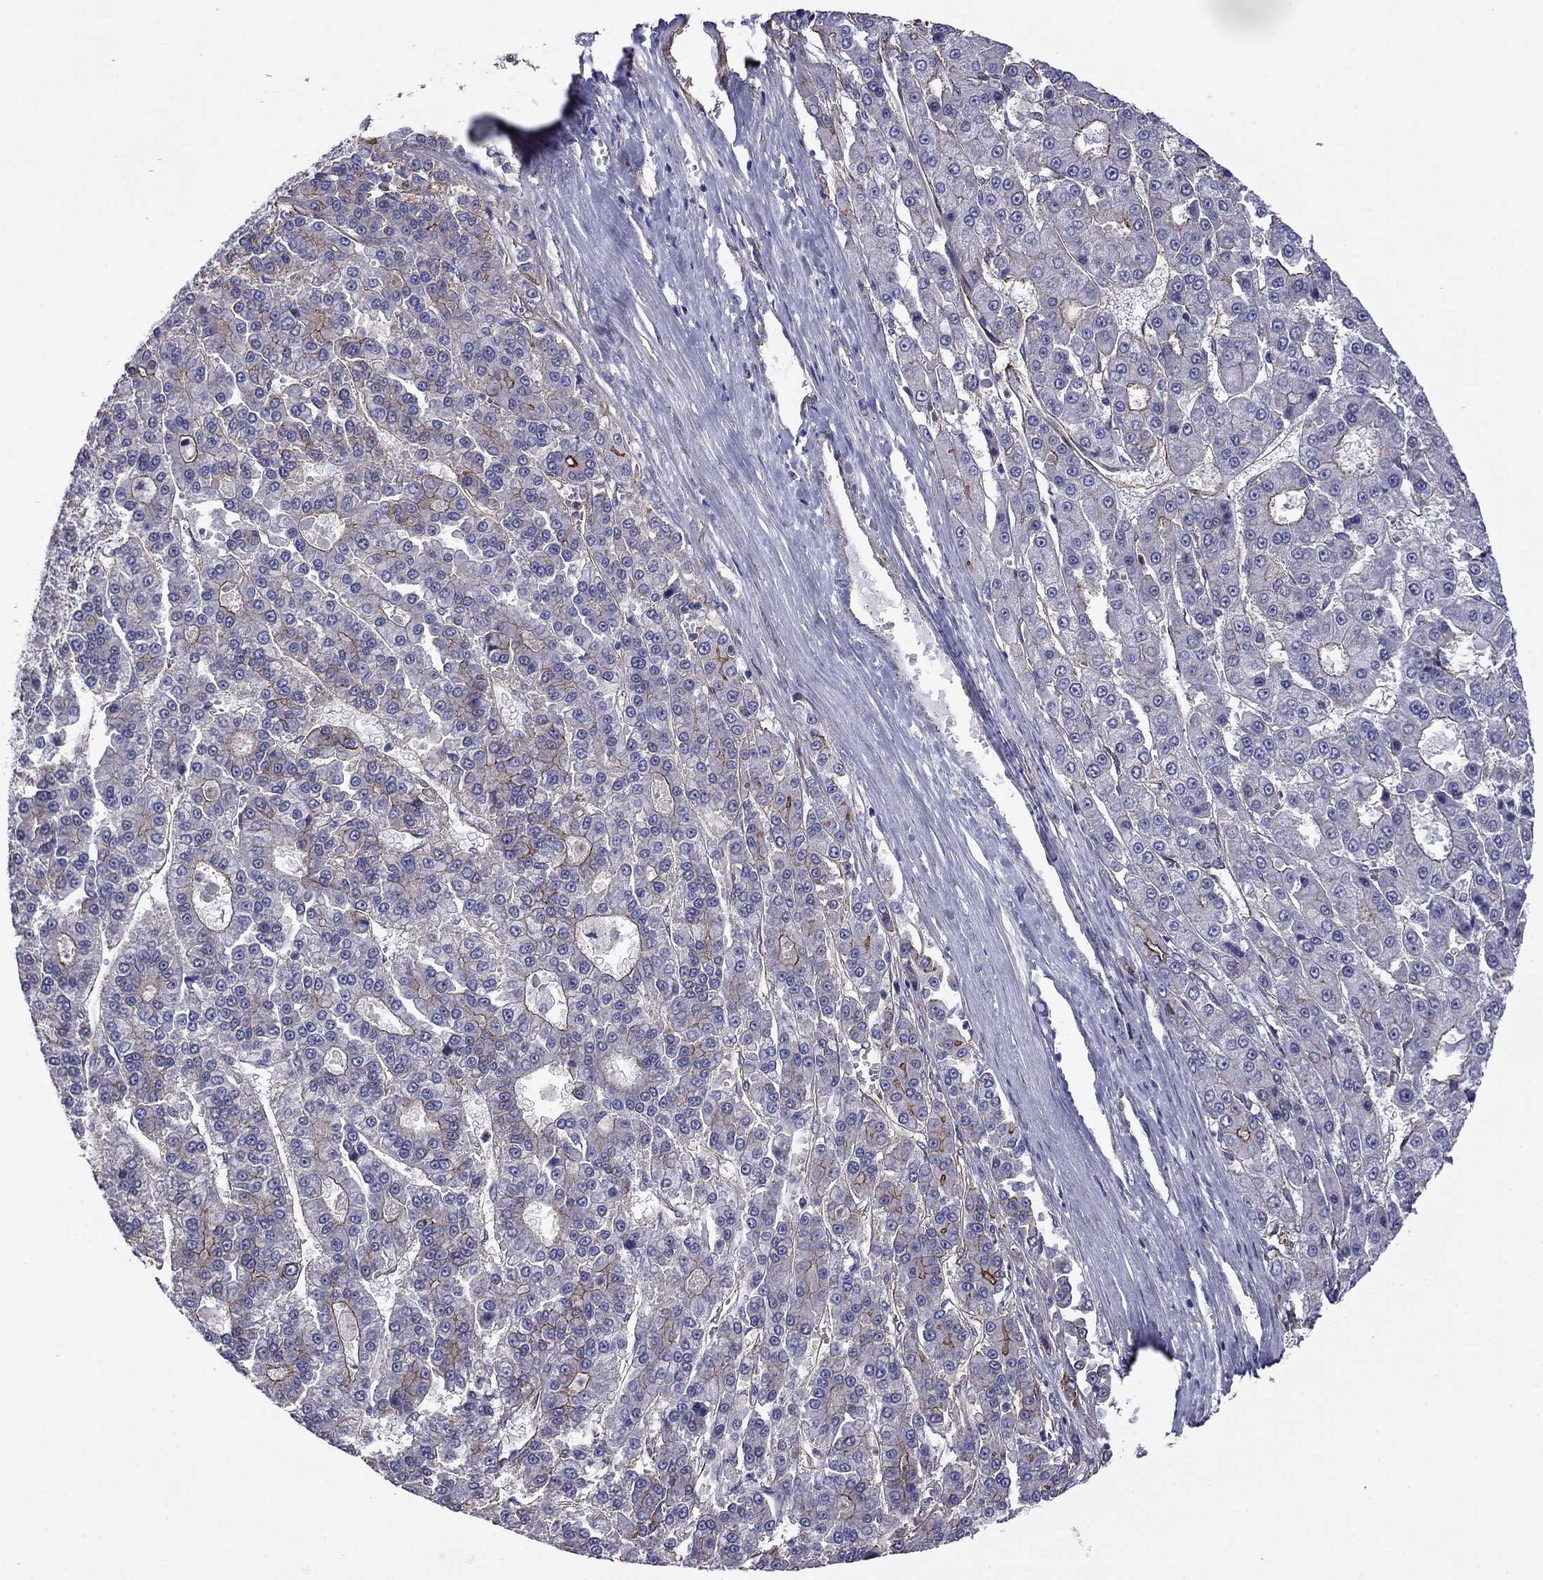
{"staining": {"intensity": "moderate", "quantity": "25%-75%", "location": "cytoplasmic/membranous"}, "tissue": "liver cancer", "cell_type": "Tumor cells", "image_type": "cancer", "snomed": [{"axis": "morphology", "description": "Carcinoma, Hepatocellular, NOS"}, {"axis": "topography", "description": "Liver"}], "caption": "Protein expression analysis of liver hepatocellular carcinoma exhibits moderate cytoplasmic/membranous positivity in approximately 25%-75% of tumor cells.", "gene": "TCHH", "patient": {"sex": "male", "age": 70}}